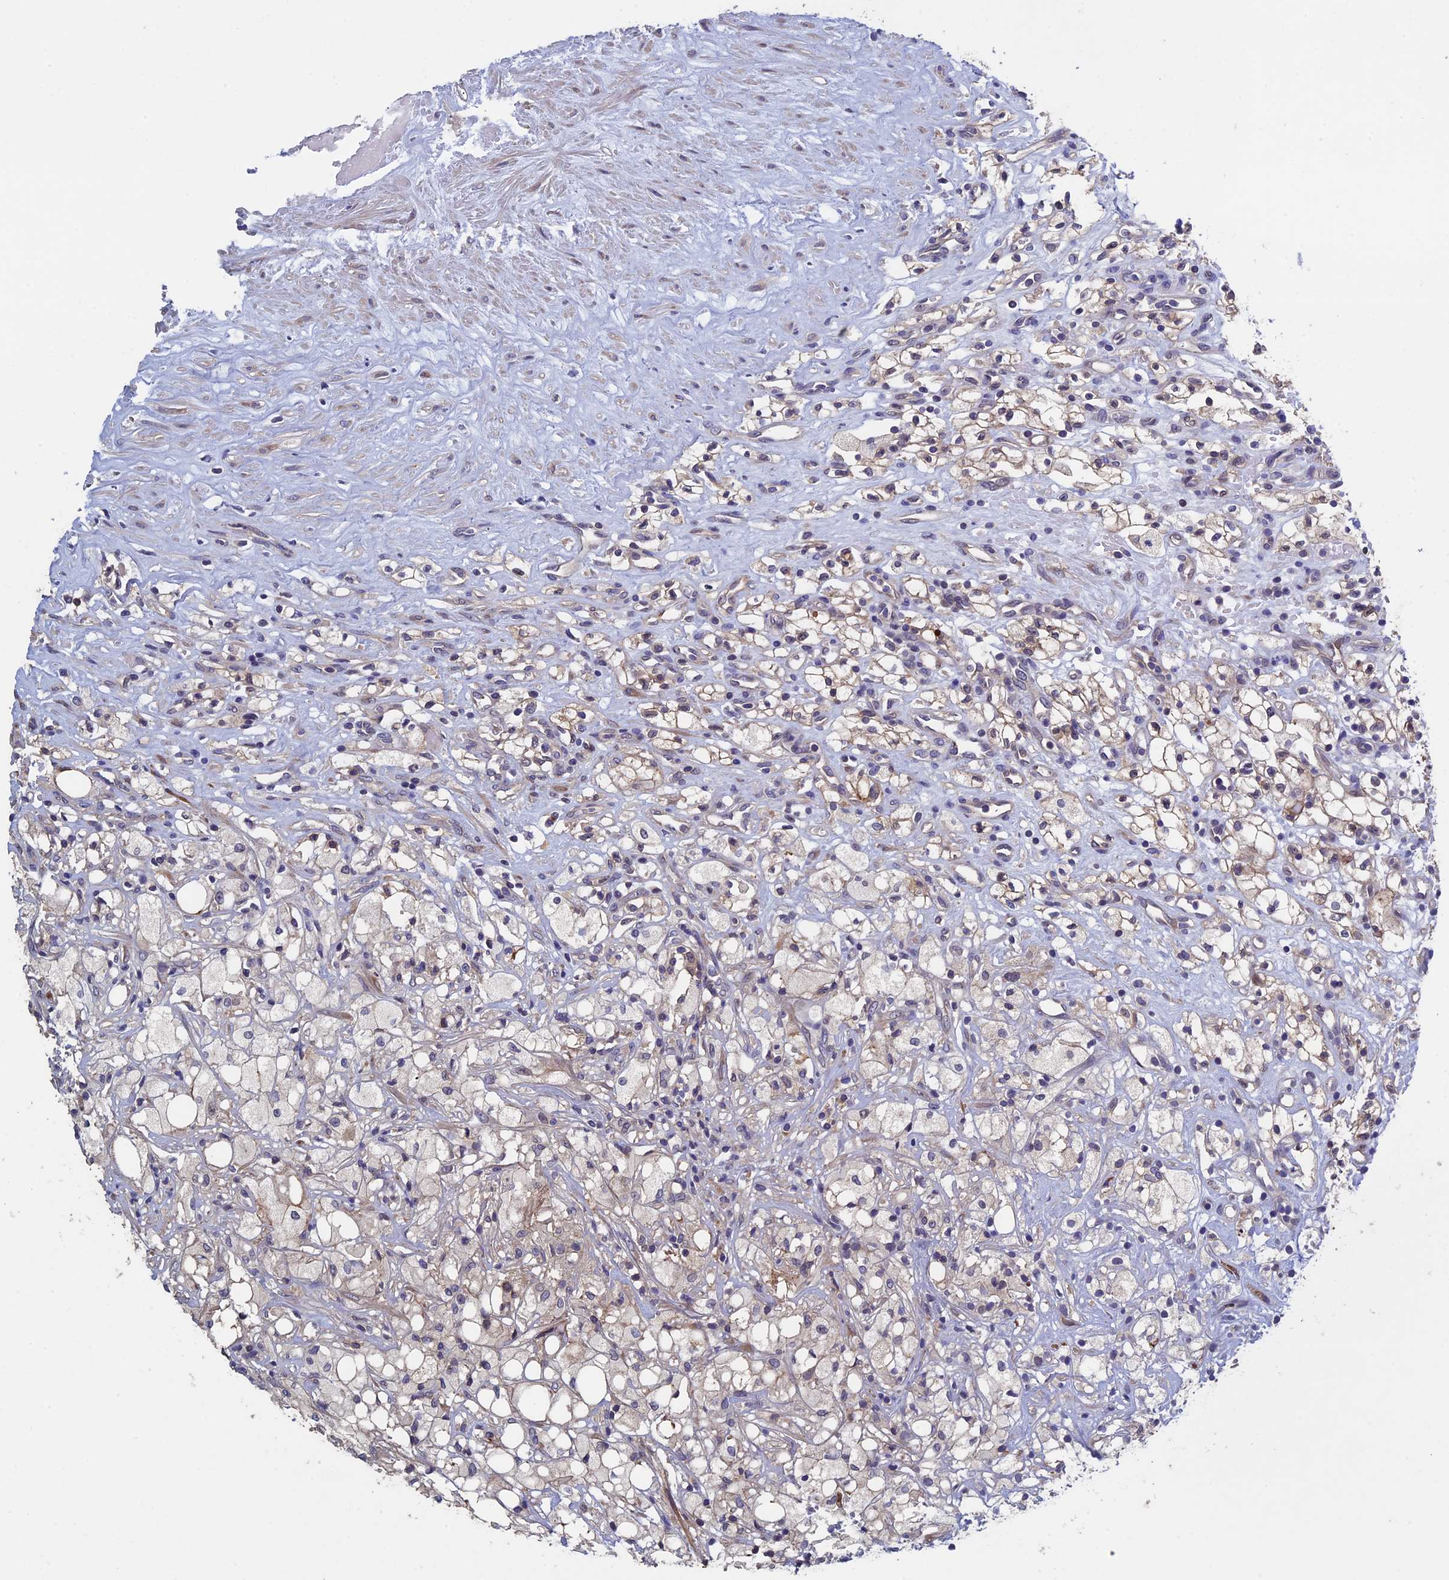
{"staining": {"intensity": "moderate", "quantity": "25%-75%", "location": "cytoplasmic/membranous"}, "tissue": "renal cancer", "cell_type": "Tumor cells", "image_type": "cancer", "snomed": [{"axis": "morphology", "description": "Adenocarcinoma, NOS"}, {"axis": "topography", "description": "Kidney"}], "caption": "A brown stain highlights moderate cytoplasmic/membranous staining of a protein in human renal cancer (adenocarcinoma) tumor cells.", "gene": "LCMT1", "patient": {"sex": "male", "age": 59}}